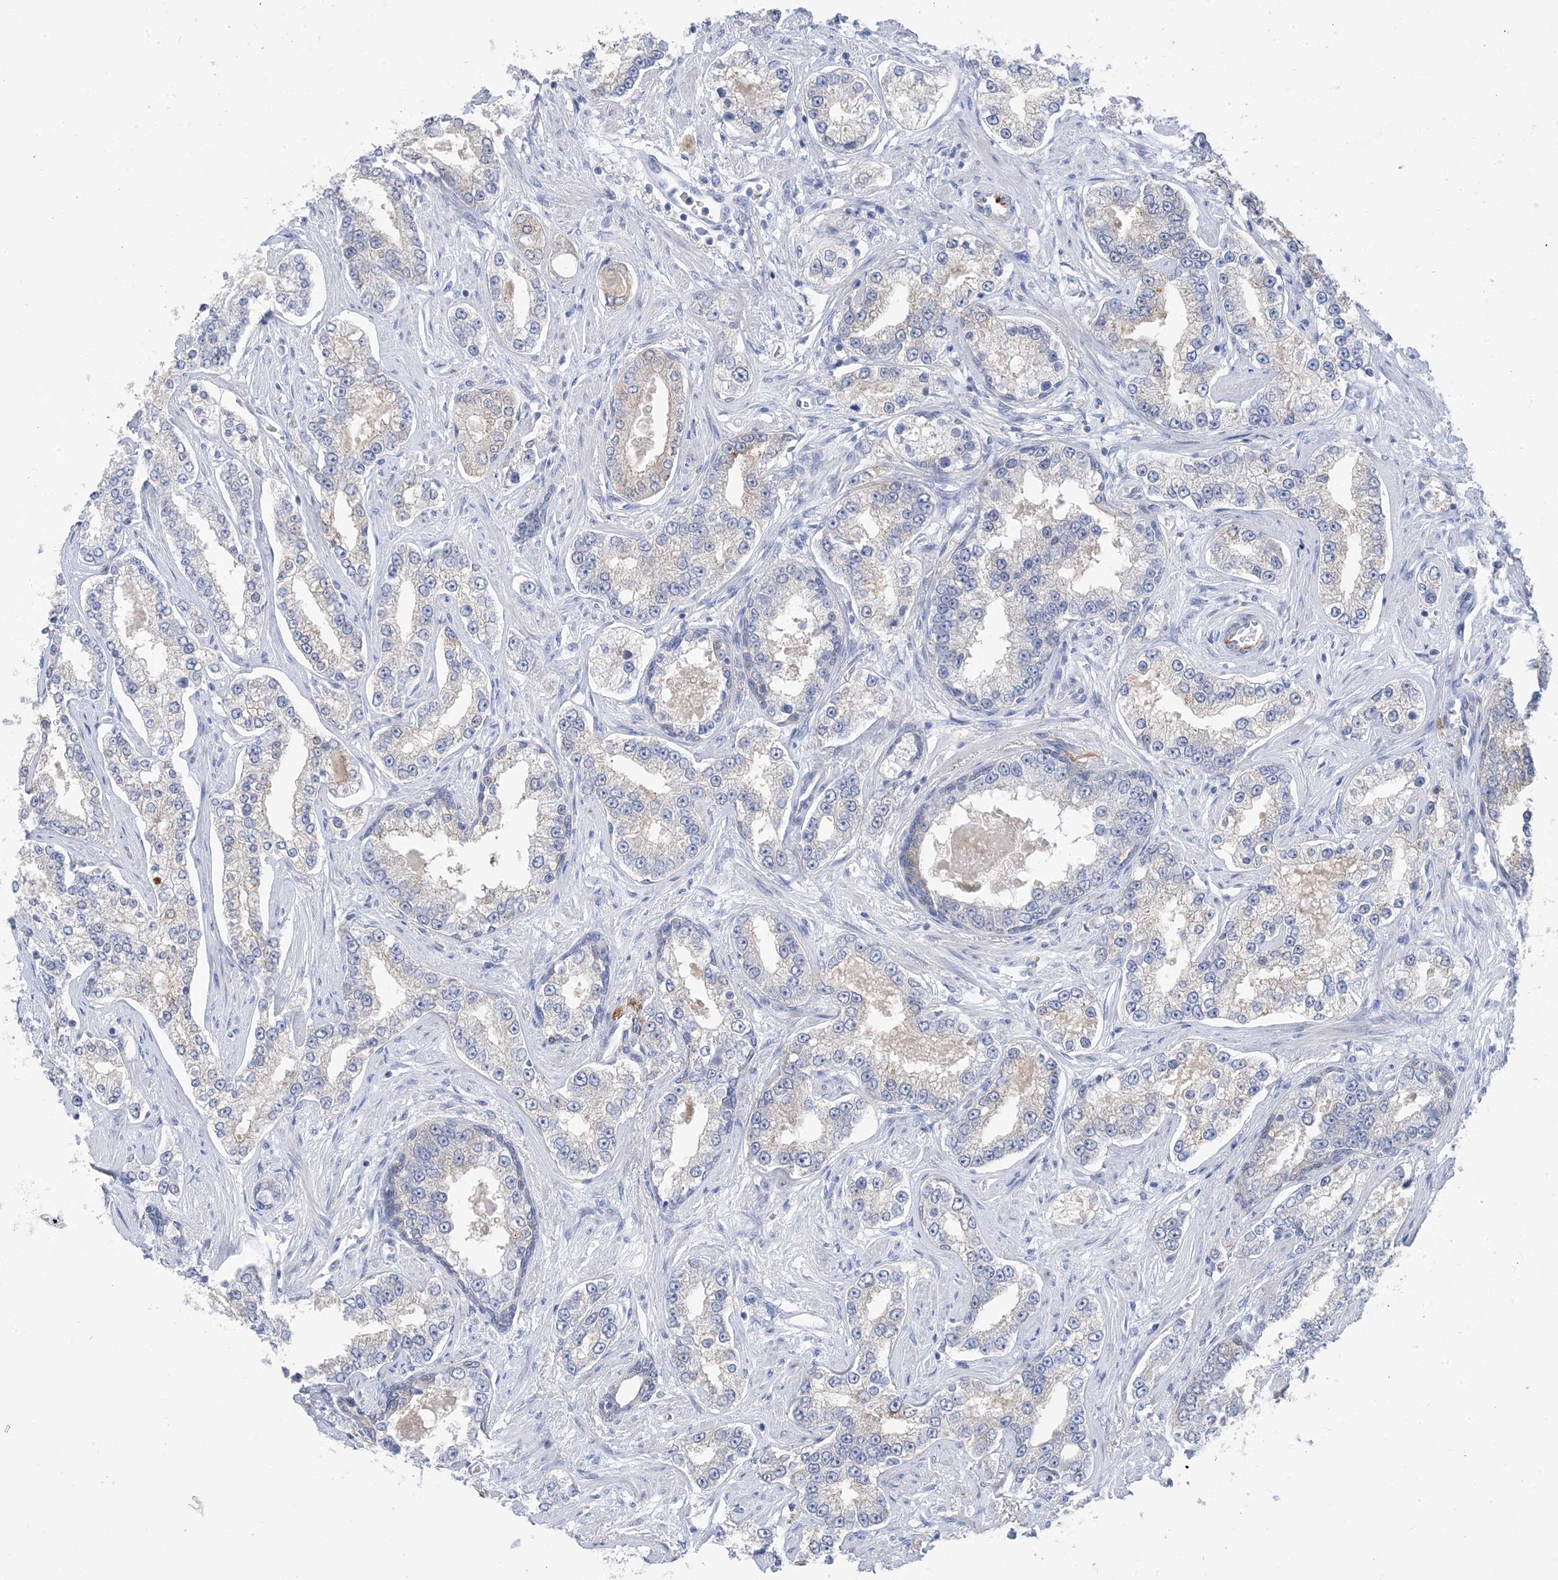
{"staining": {"intensity": "negative", "quantity": "none", "location": "none"}, "tissue": "prostate cancer", "cell_type": "Tumor cells", "image_type": "cancer", "snomed": [{"axis": "morphology", "description": "Normal tissue, NOS"}, {"axis": "morphology", "description": "Adenocarcinoma, High grade"}, {"axis": "topography", "description": "Prostate"}], "caption": "High-grade adenocarcinoma (prostate) was stained to show a protein in brown. There is no significant staining in tumor cells.", "gene": "SH3YL1", "patient": {"sex": "male", "age": 83}}